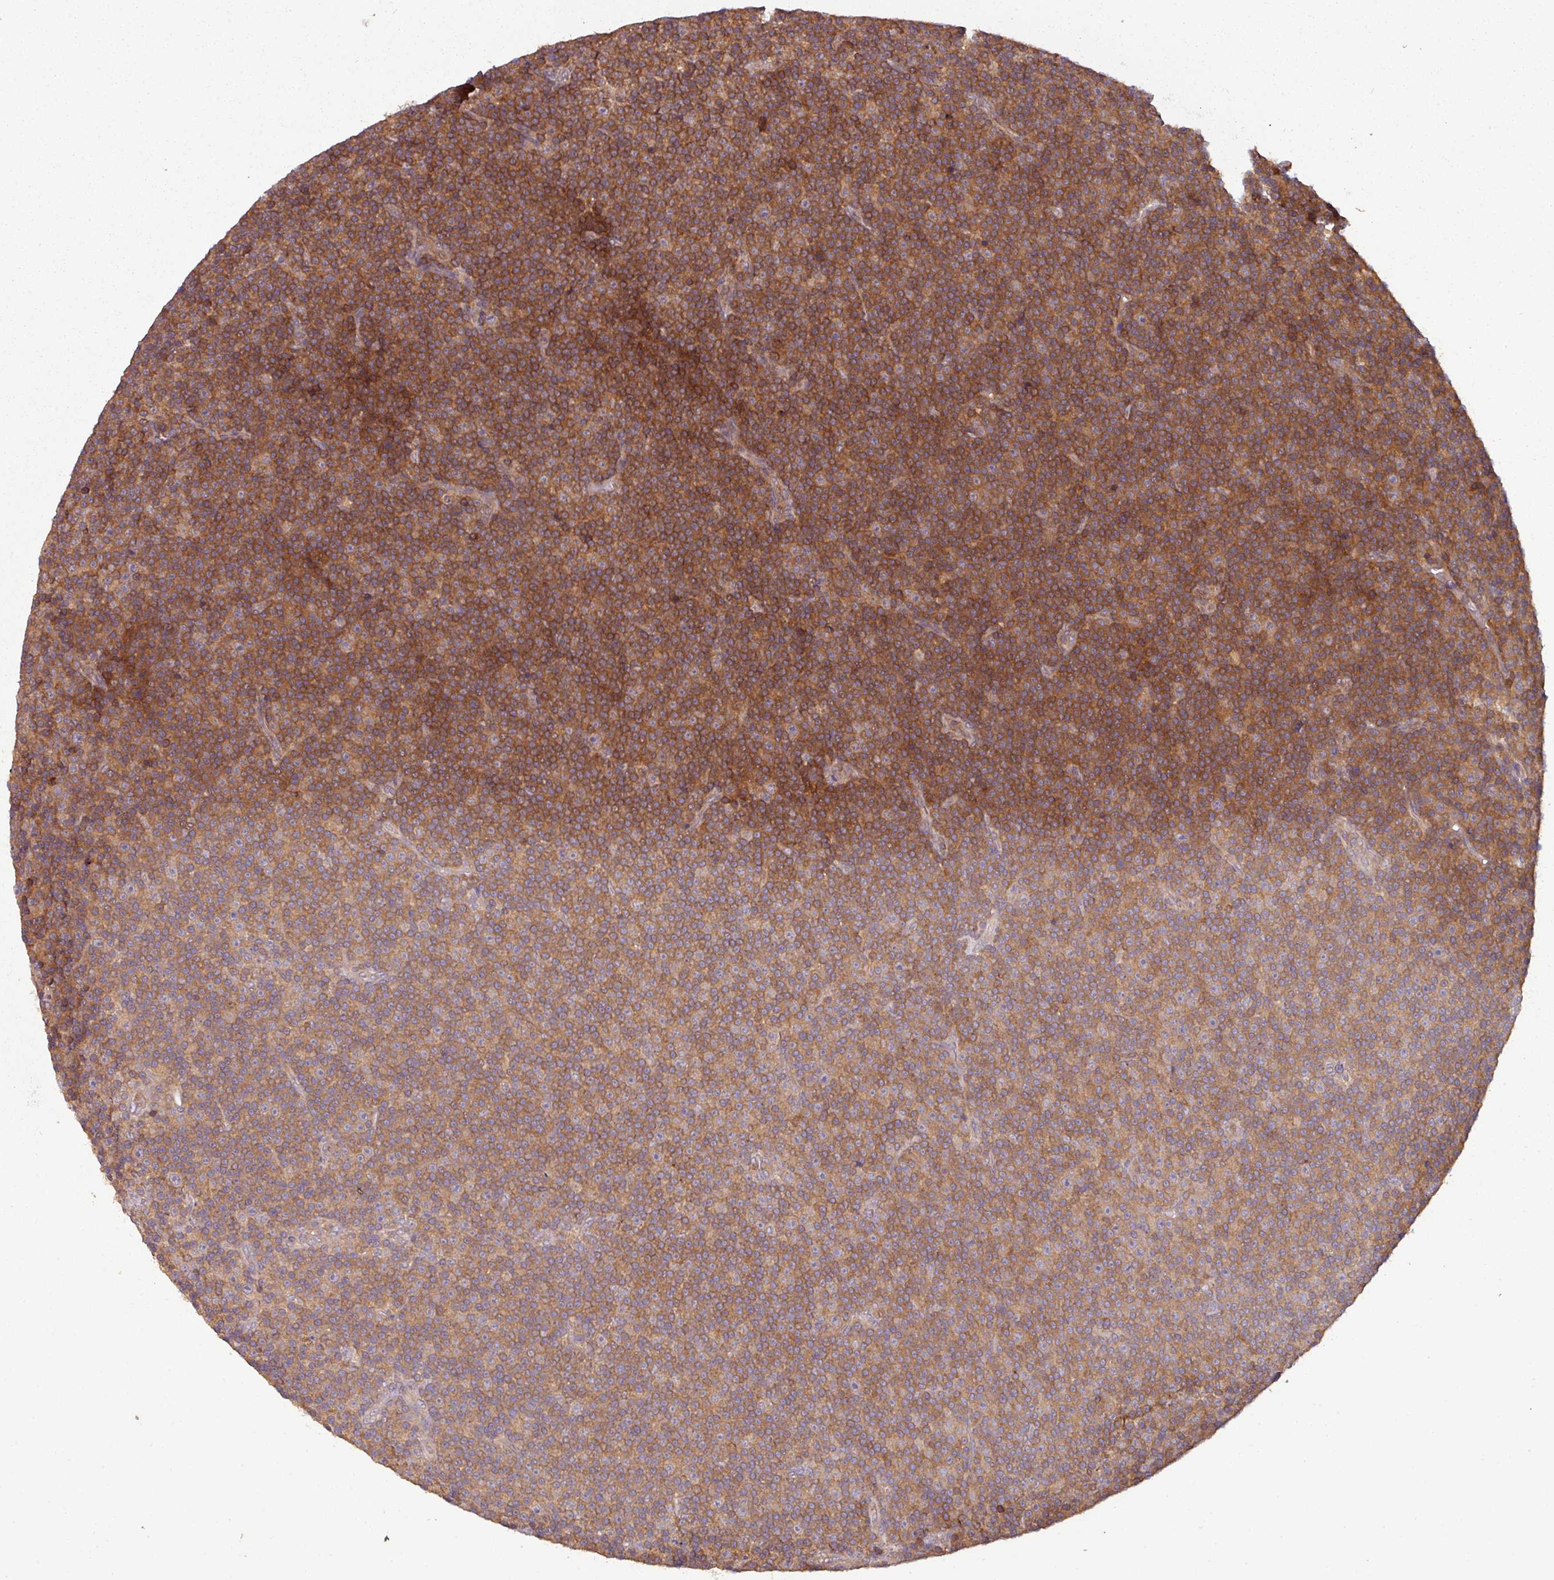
{"staining": {"intensity": "moderate", "quantity": ">75%", "location": "cytoplasmic/membranous"}, "tissue": "lymphoma", "cell_type": "Tumor cells", "image_type": "cancer", "snomed": [{"axis": "morphology", "description": "Malignant lymphoma, non-Hodgkin's type, Low grade"}, {"axis": "topography", "description": "Lymph node"}], "caption": "IHC micrograph of neoplastic tissue: lymphoma stained using immunohistochemistry (IHC) reveals medium levels of moderate protein expression localized specifically in the cytoplasmic/membranous of tumor cells, appearing as a cytoplasmic/membranous brown color.", "gene": "GSKIP", "patient": {"sex": "female", "age": 67}}